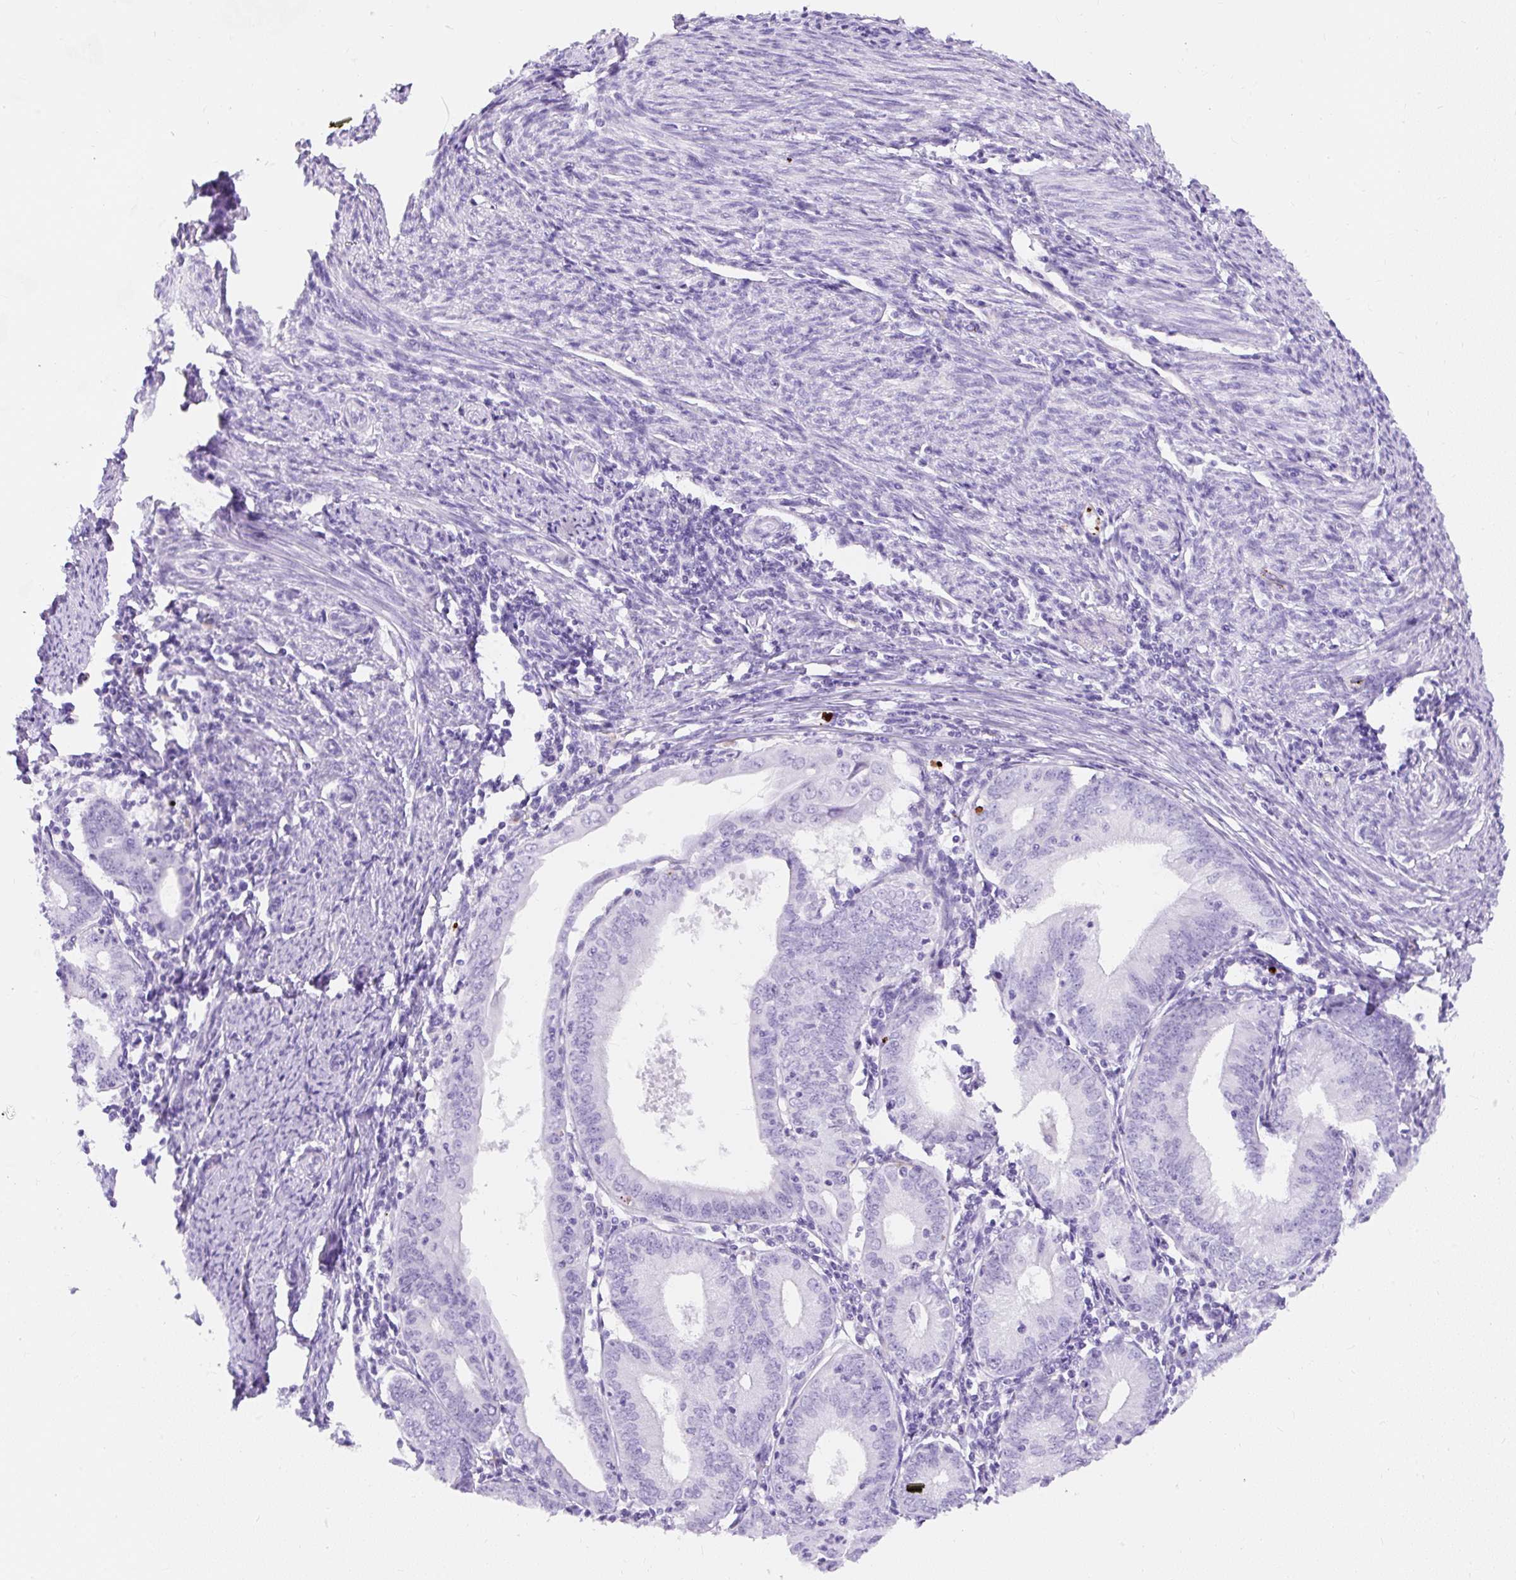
{"staining": {"intensity": "negative", "quantity": "none", "location": "none"}, "tissue": "endometrial cancer", "cell_type": "Tumor cells", "image_type": "cancer", "snomed": [{"axis": "morphology", "description": "Adenocarcinoma, NOS"}, {"axis": "topography", "description": "Endometrium"}], "caption": "Endometrial adenocarcinoma stained for a protein using immunohistochemistry demonstrates no expression tumor cells.", "gene": "APOC4-APOC2", "patient": {"sex": "female", "age": 60}}